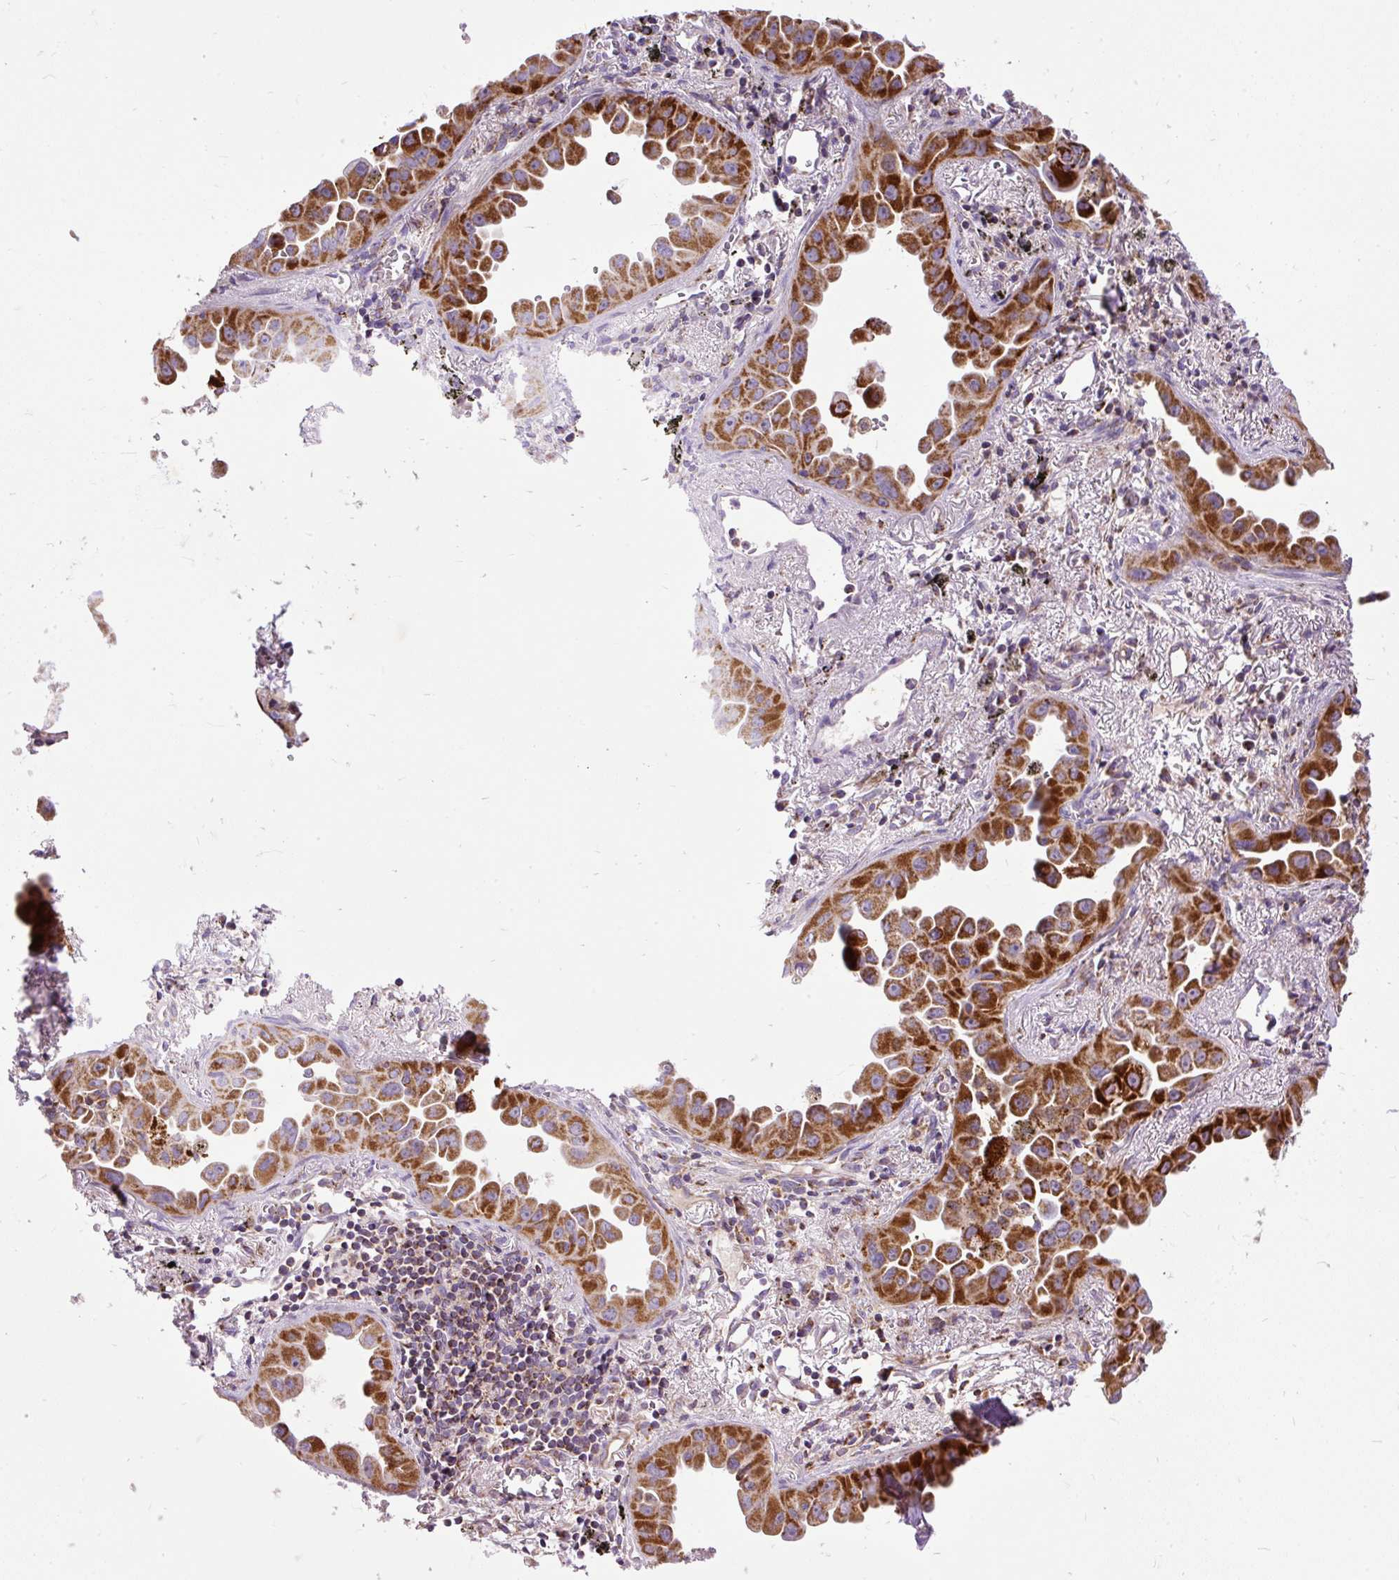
{"staining": {"intensity": "strong", "quantity": ">75%", "location": "cytoplasmic/membranous"}, "tissue": "lung cancer", "cell_type": "Tumor cells", "image_type": "cancer", "snomed": [{"axis": "morphology", "description": "Adenocarcinoma, NOS"}, {"axis": "topography", "description": "Lung"}], "caption": "Lung cancer (adenocarcinoma) stained with a brown dye reveals strong cytoplasmic/membranous positive staining in approximately >75% of tumor cells.", "gene": "TOMM40", "patient": {"sex": "male", "age": 68}}